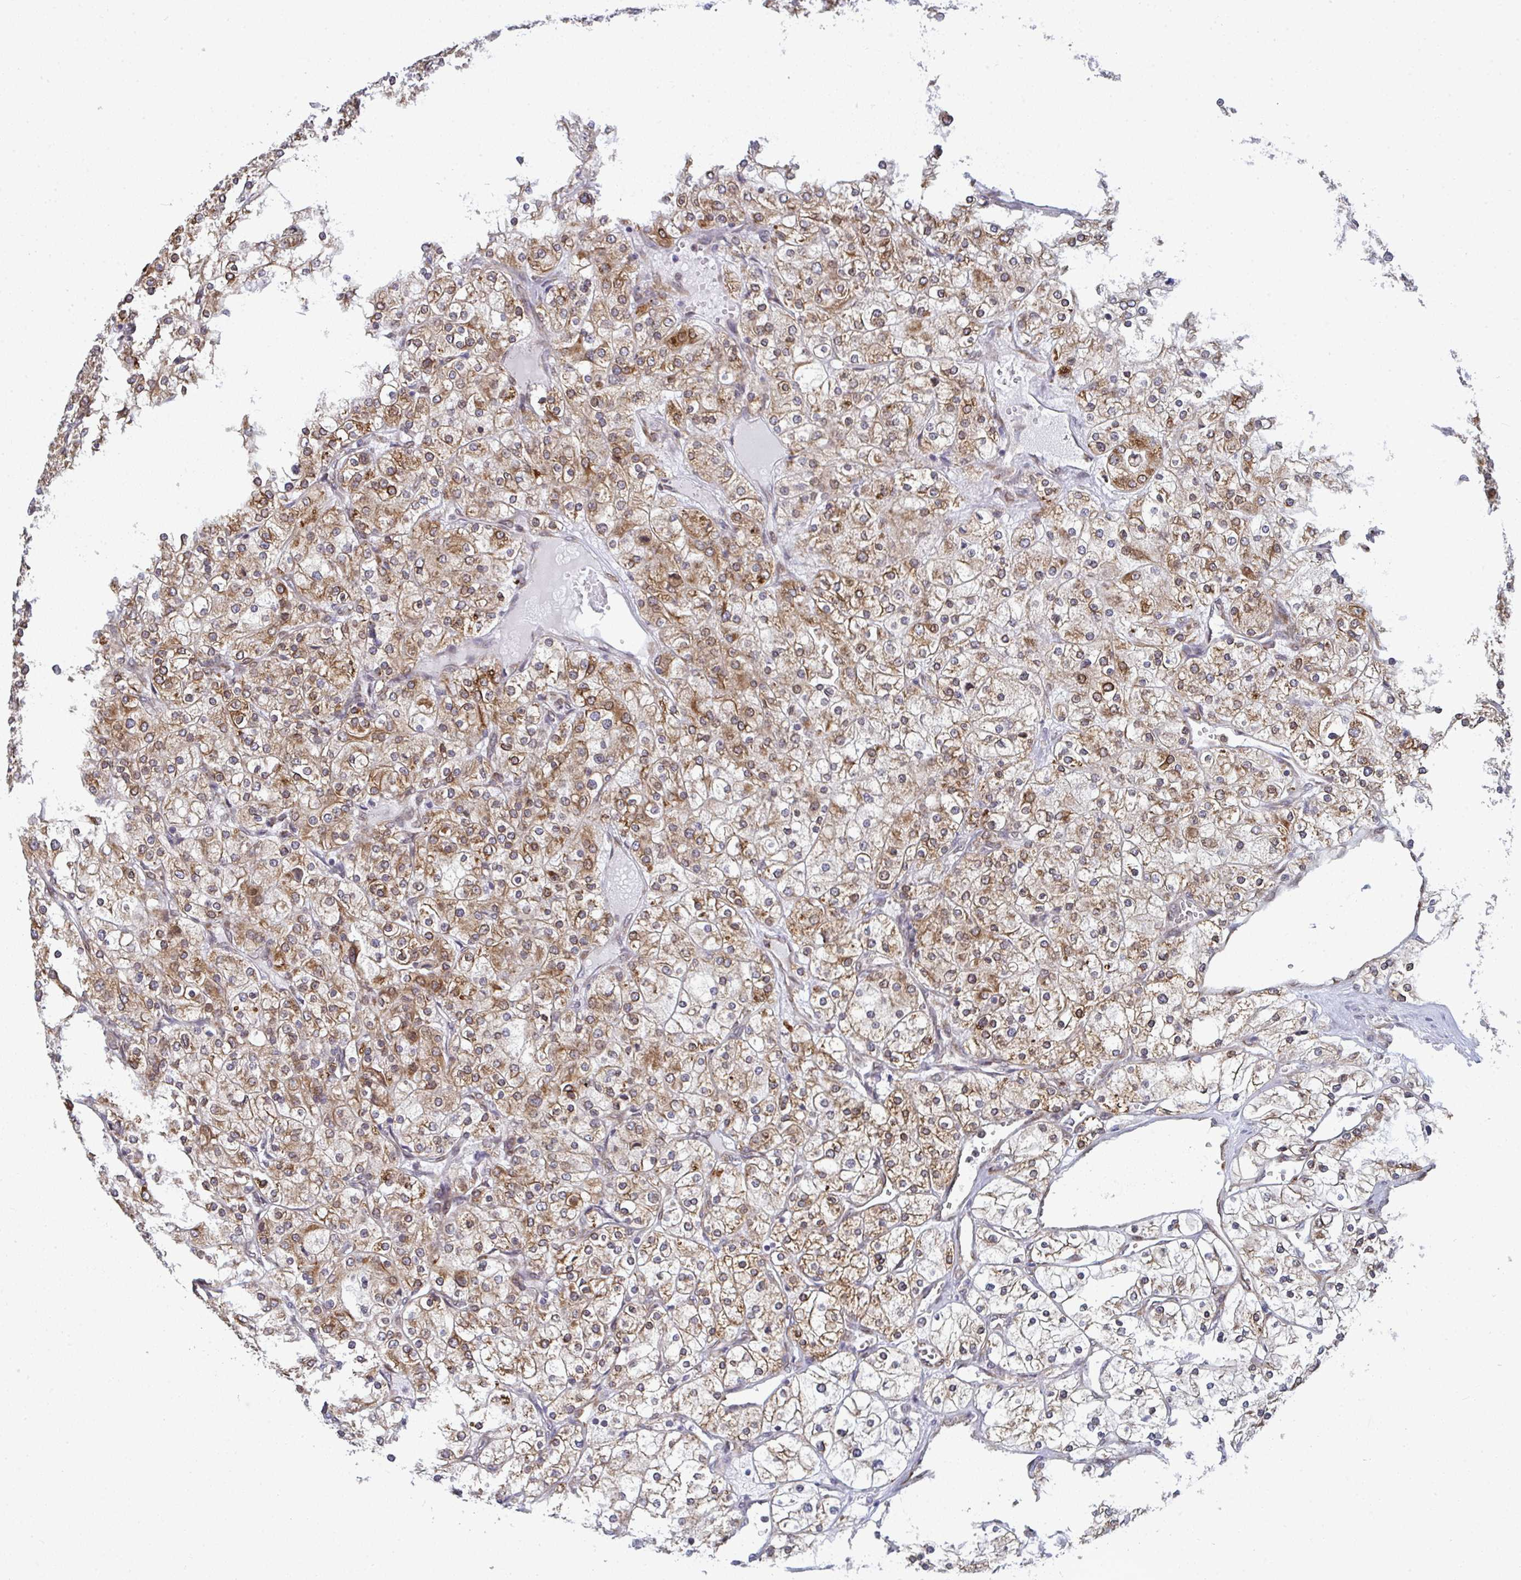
{"staining": {"intensity": "moderate", "quantity": "25%-75%", "location": "cytoplasmic/membranous"}, "tissue": "renal cancer", "cell_type": "Tumor cells", "image_type": "cancer", "snomed": [{"axis": "morphology", "description": "Adenocarcinoma, NOS"}, {"axis": "topography", "description": "Kidney"}], "caption": "Immunohistochemistry histopathology image of neoplastic tissue: human adenocarcinoma (renal) stained using immunohistochemistry (IHC) displays medium levels of moderate protein expression localized specifically in the cytoplasmic/membranous of tumor cells, appearing as a cytoplasmic/membranous brown color.", "gene": "LYSMD4", "patient": {"sex": "male", "age": 80}}